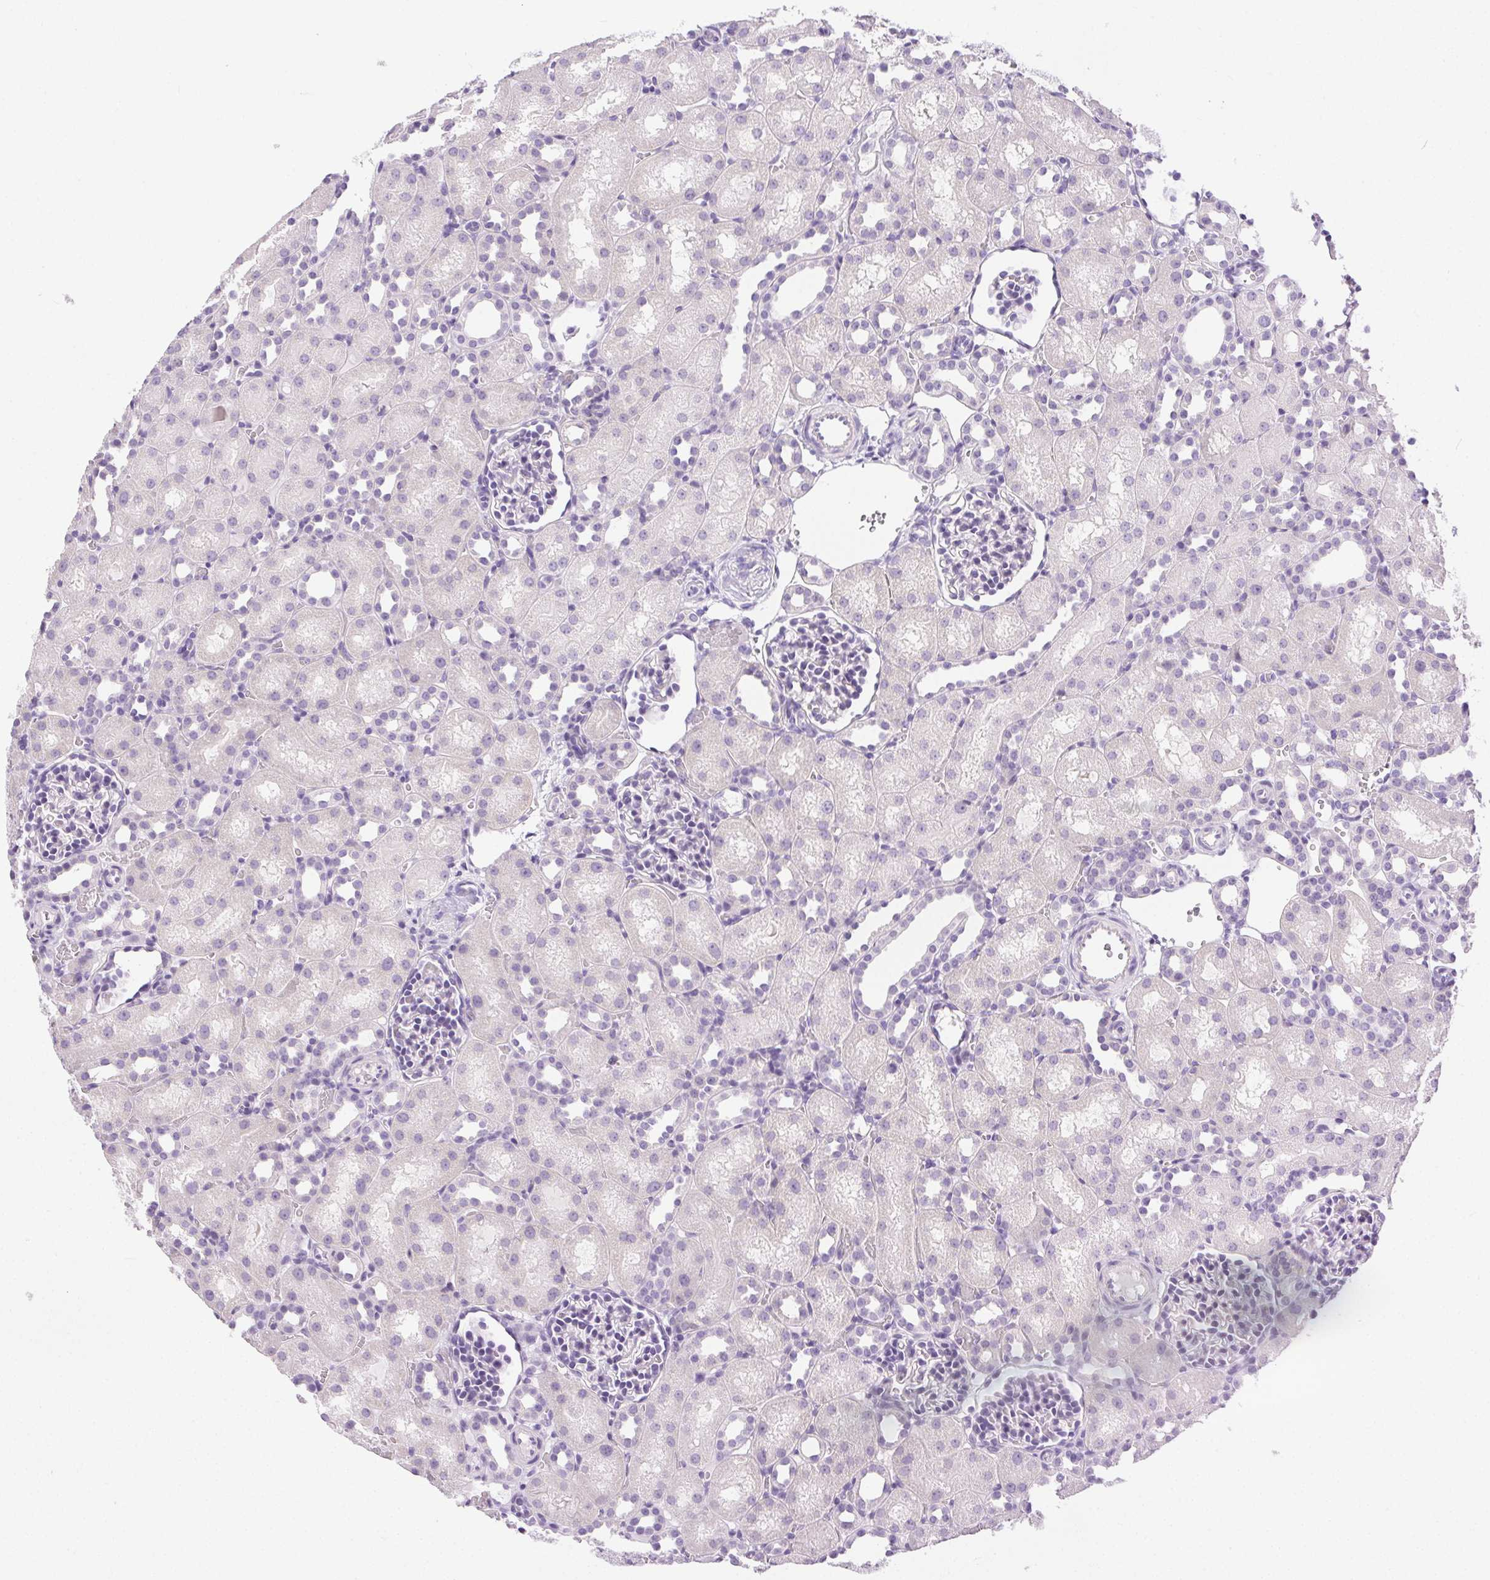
{"staining": {"intensity": "negative", "quantity": "none", "location": "none"}, "tissue": "kidney", "cell_type": "Cells in glomeruli", "image_type": "normal", "snomed": [{"axis": "morphology", "description": "Normal tissue, NOS"}, {"axis": "topography", "description": "Kidney"}], "caption": "Histopathology image shows no protein positivity in cells in glomeruli of benign kidney.", "gene": "C20orf85", "patient": {"sex": "male", "age": 1}}